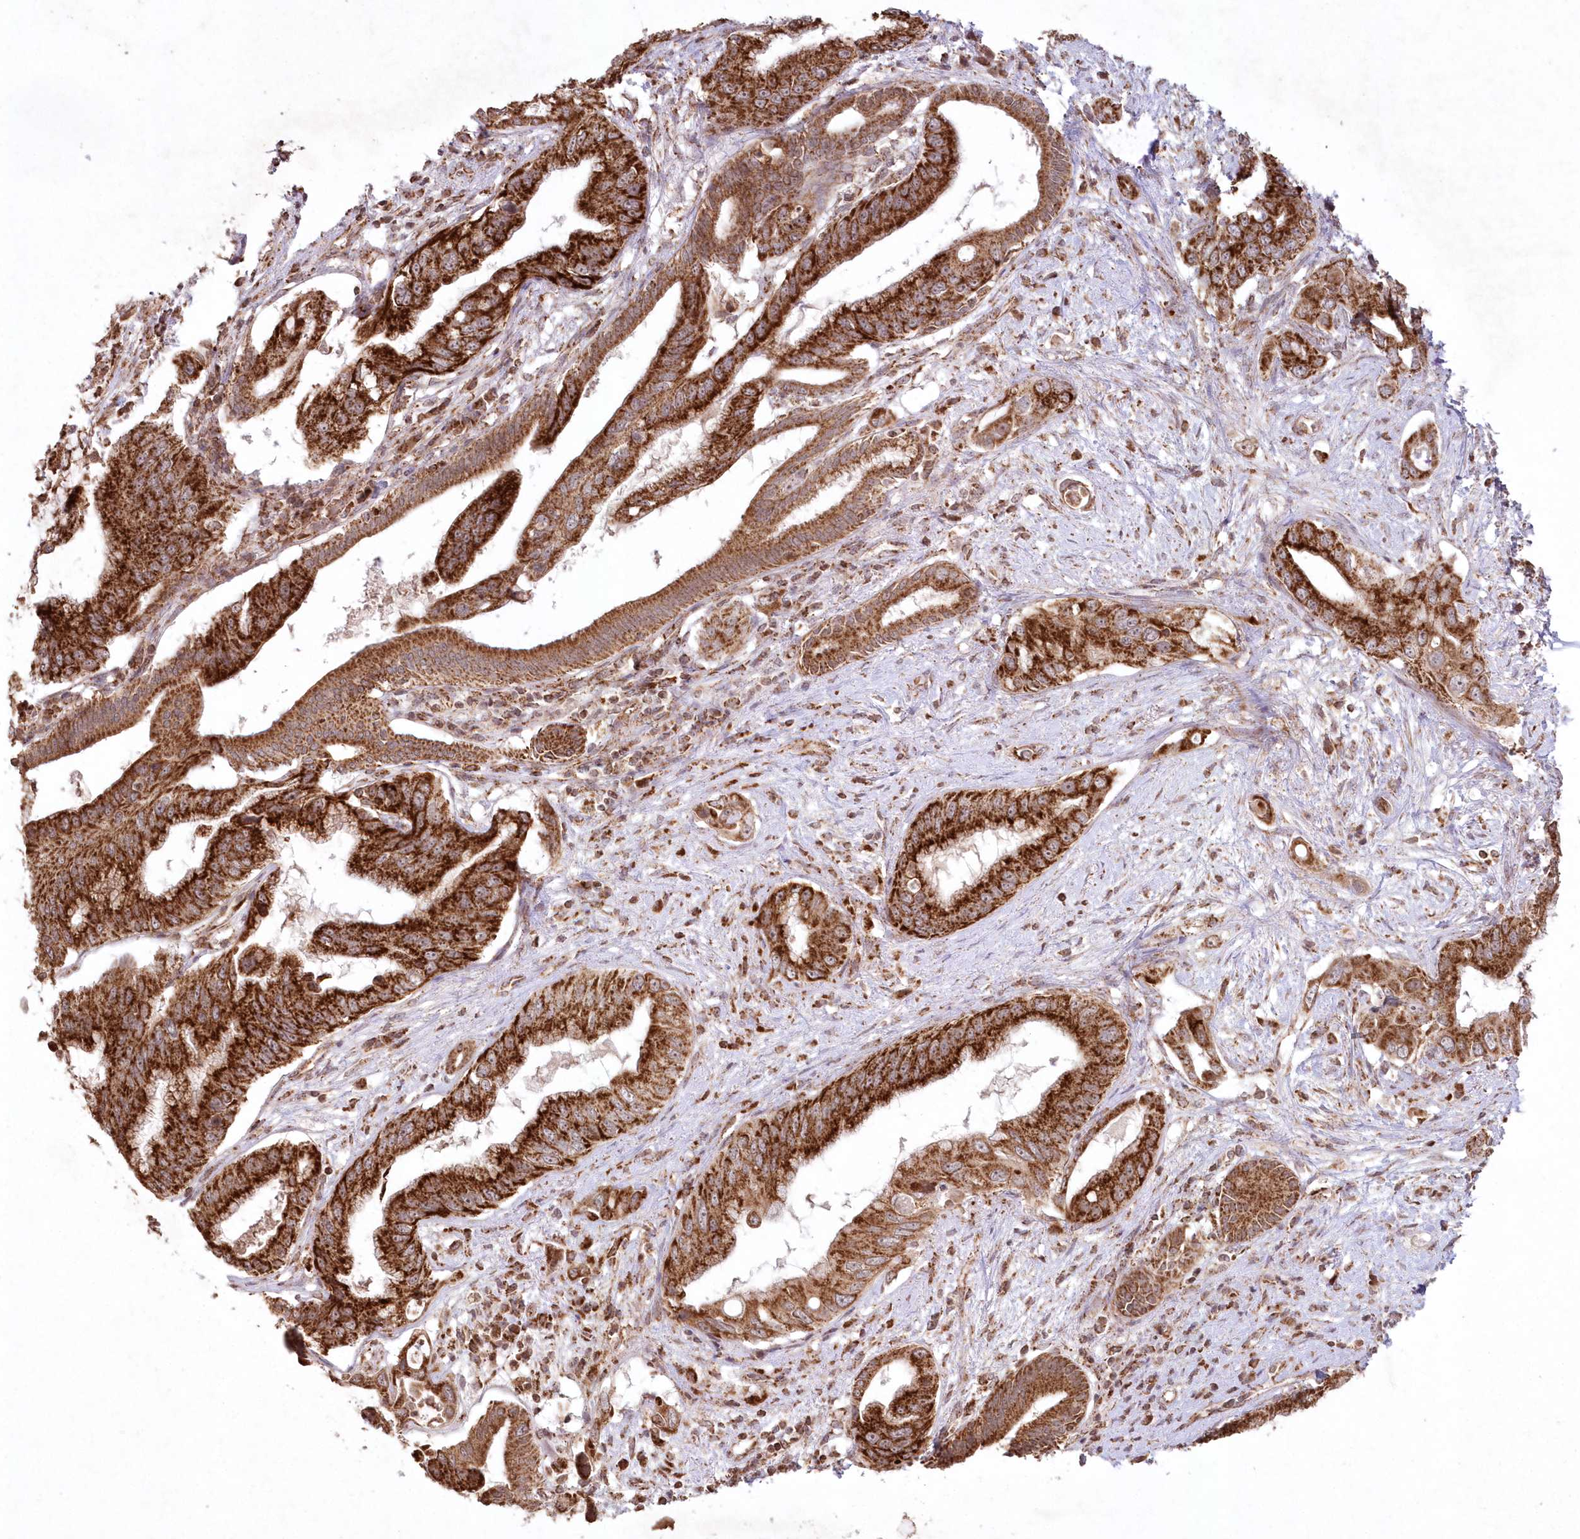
{"staining": {"intensity": "strong", "quantity": ">75%", "location": "cytoplasmic/membranous"}, "tissue": "pancreatic cancer", "cell_type": "Tumor cells", "image_type": "cancer", "snomed": [{"axis": "morphology", "description": "Inflammation, NOS"}, {"axis": "morphology", "description": "Adenocarcinoma, NOS"}, {"axis": "topography", "description": "Pancreas"}], "caption": "Pancreatic cancer (adenocarcinoma) stained with DAB immunohistochemistry displays high levels of strong cytoplasmic/membranous positivity in about >75% of tumor cells.", "gene": "LRPPRC", "patient": {"sex": "female", "age": 56}}